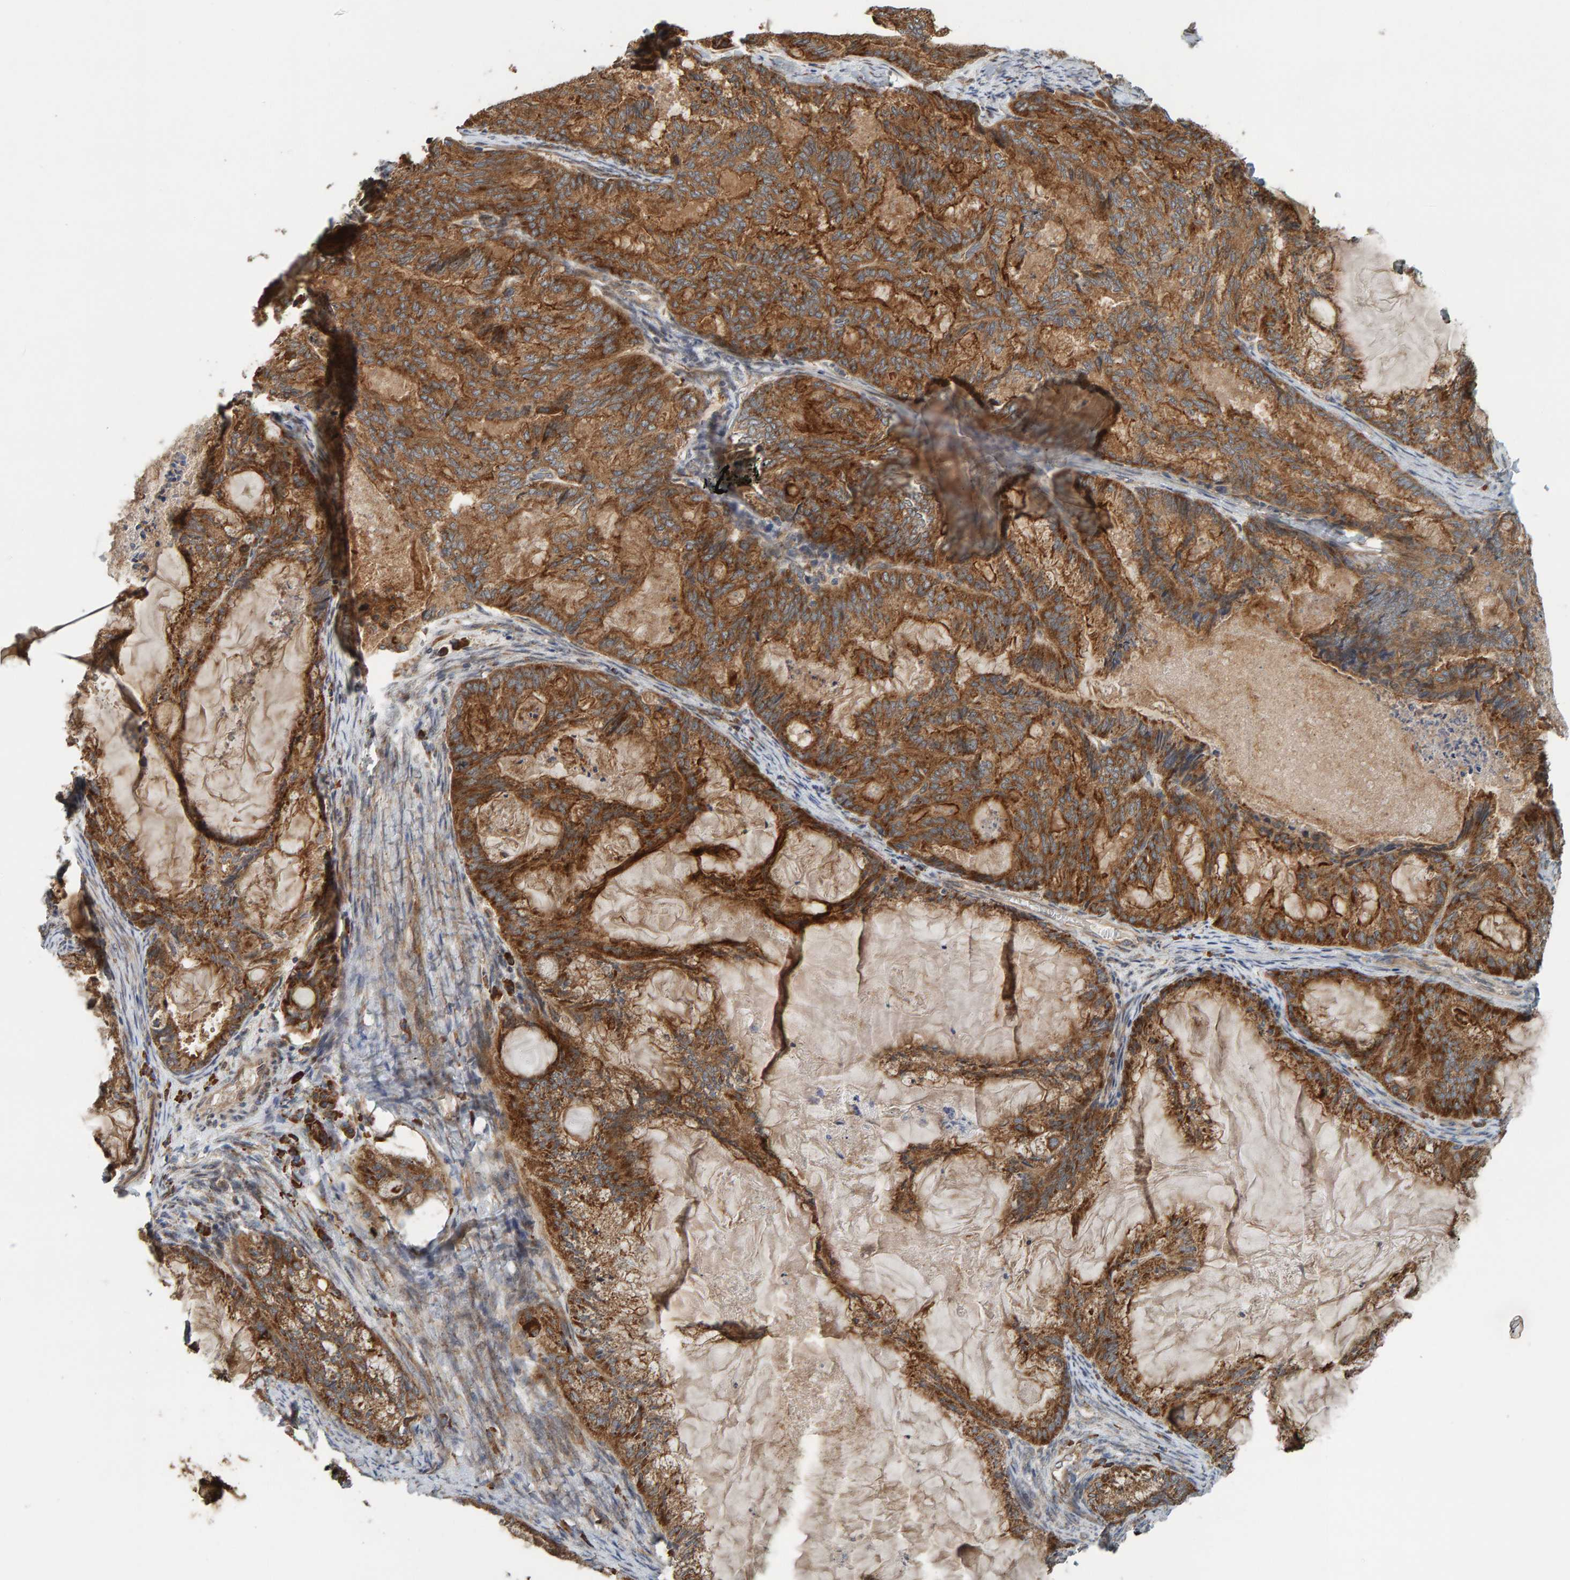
{"staining": {"intensity": "strong", "quantity": ">75%", "location": "cytoplasmic/membranous"}, "tissue": "endometrial cancer", "cell_type": "Tumor cells", "image_type": "cancer", "snomed": [{"axis": "morphology", "description": "Adenocarcinoma, NOS"}, {"axis": "topography", "description": "Endometrium"}], "caption": "Adenocarcinoma (endometrial) tissue exhibits strong cytoplasmic/membranous positivity in approximately >75% of tumor cells", "gene": "BAIAP2", "patient": {"sex": "female", "age": 86}}